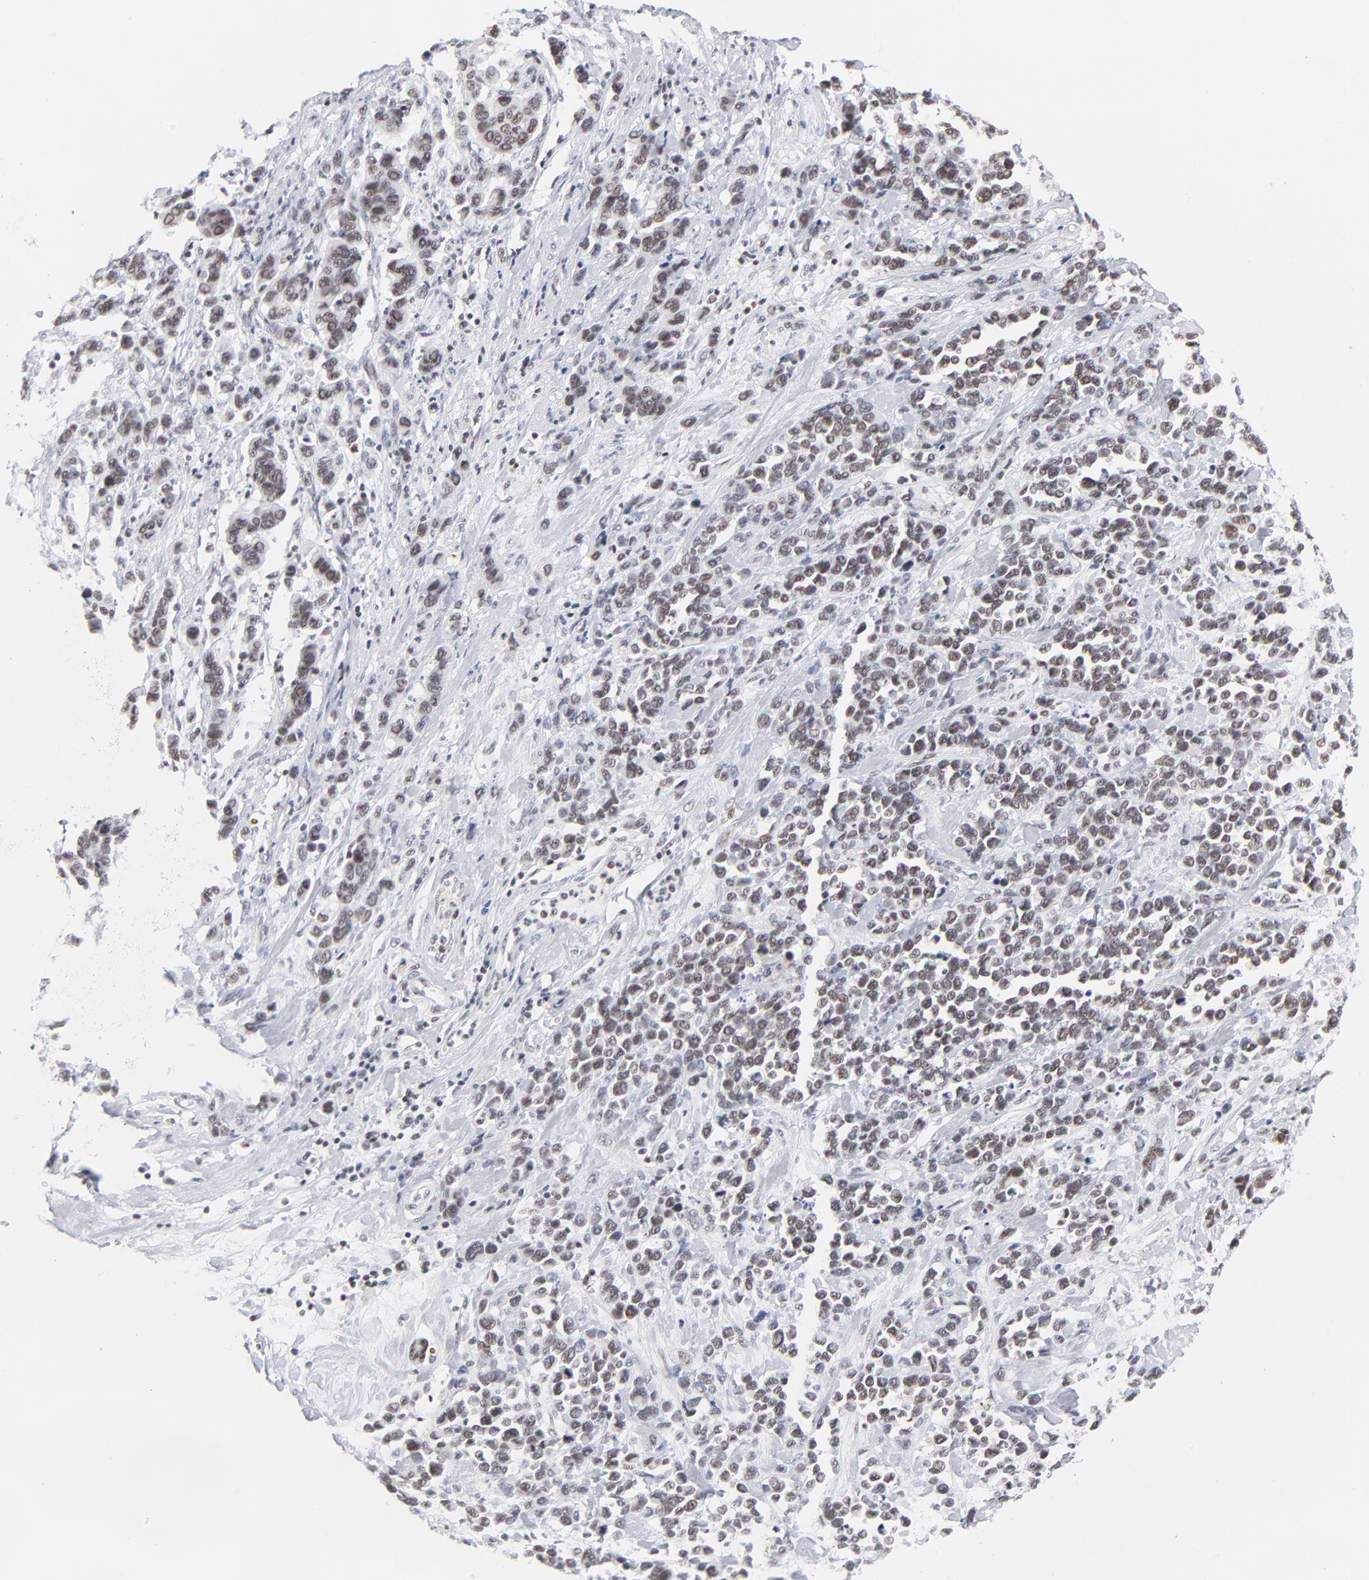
{"staining": {"intensity": "weak", "quantity": ">75%", "location": "nuclear"}, "tissue": "stomach cancer", "cell_type": "Tumor cells", "image_type": "cancer", "snomed": [{"axis": "morphology", "description": "Adenocarcinoma, NOS"}, {"axis": "topography", "description": "Stomach, upper"}], "caption": "Tumor cells exhibit weak nuclear expression in approximately >75% of cells in stomach cancer. (brown staining indicates protein expression, while blue staining denotes nuclei).", "gene": "ZNF143", "patient": {"sex": "male", "age": 71}}